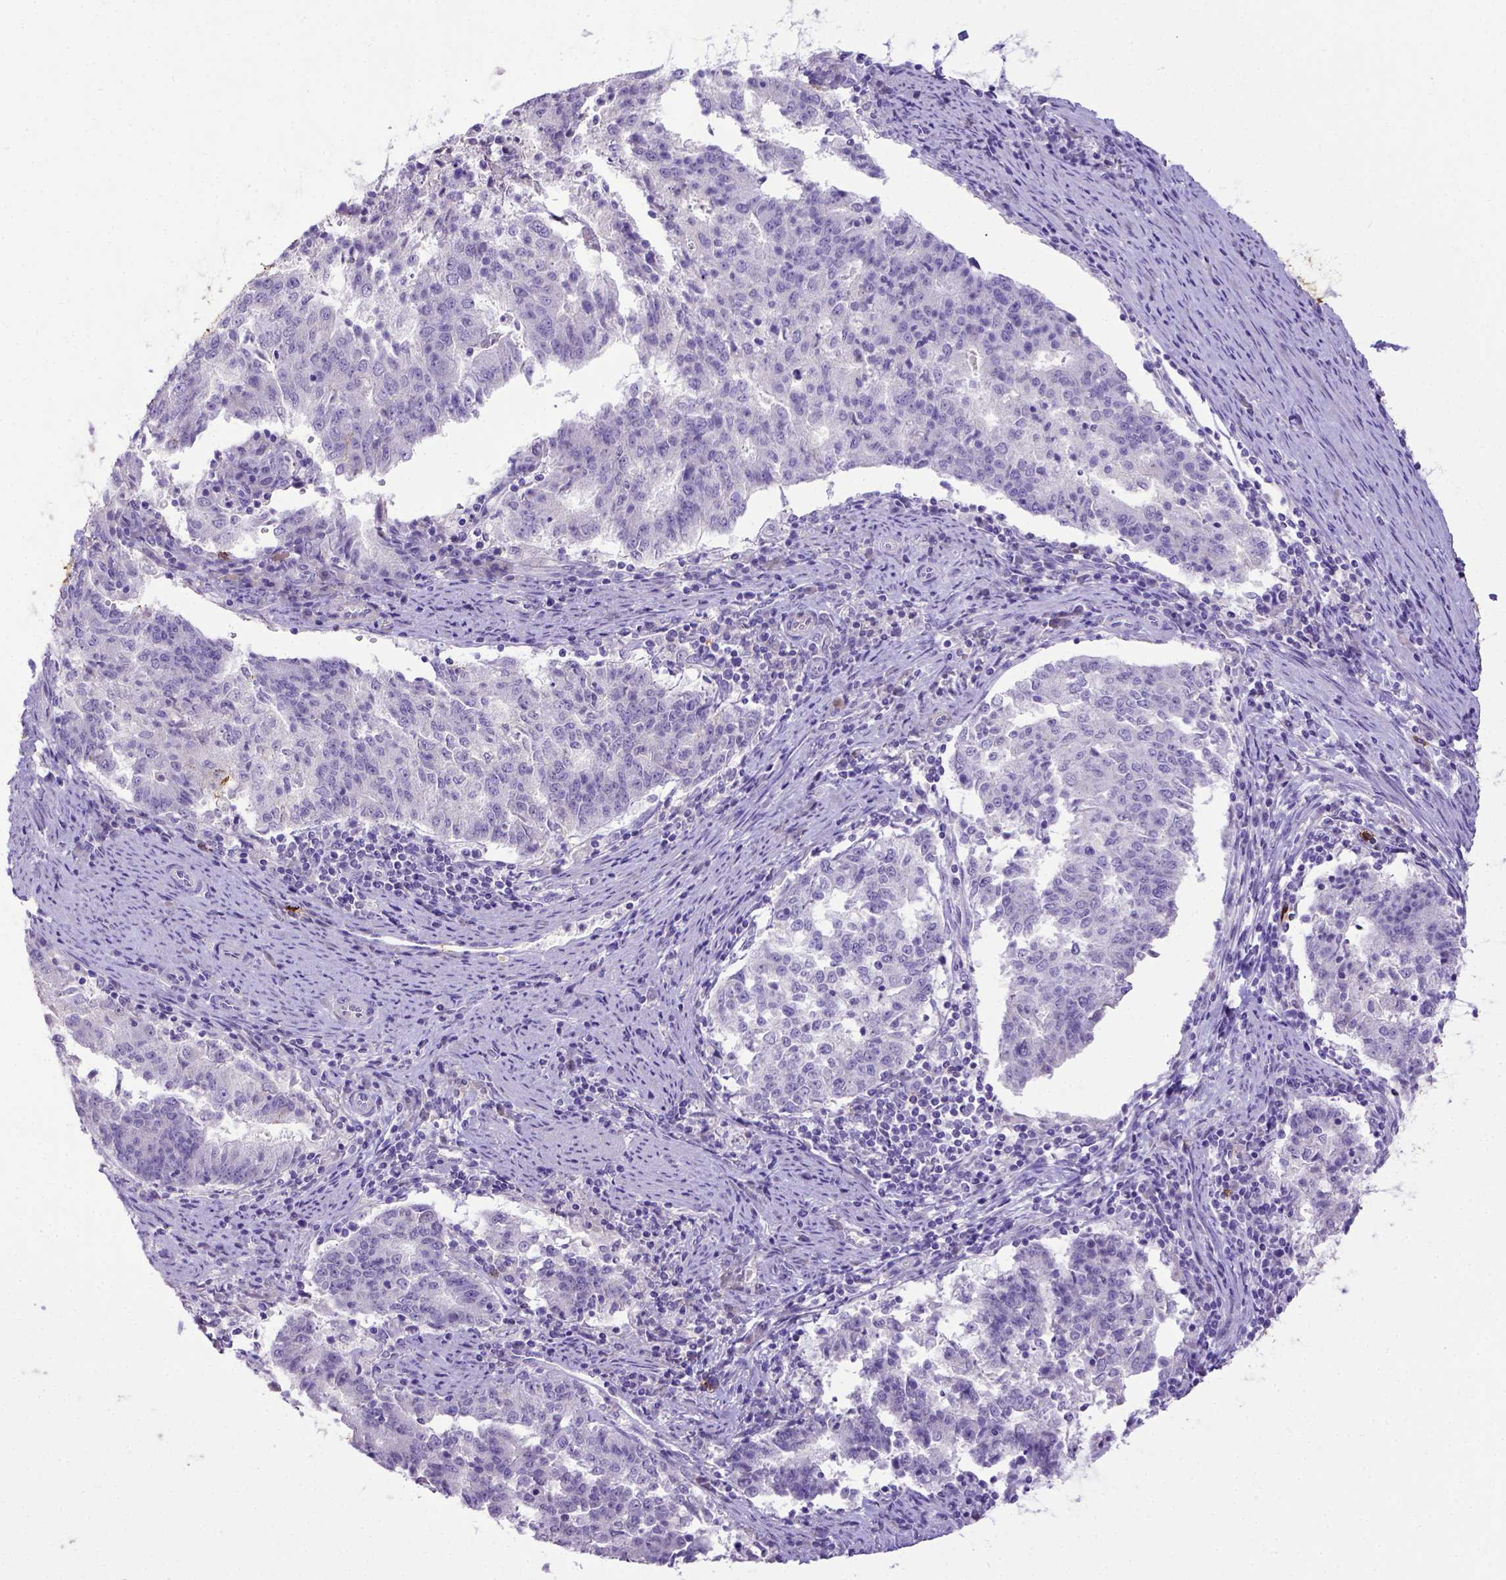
{"staining": {"intensity": "negative", "quantity": "none", "location": "none"}, "tissue": "endometrial cancer", "cell_type": "Tumor cells", "image_type": "cancer", "snomed": [{"axis": "morphology", "description": "Adenocarcinoma, NOS"}, {"axis": "topography", "description": "Endometrium"}], "caption": "Tumor cells show no significant protein expression in endometrial adenocarcinoma.", "gene": "B3GAT1", "patient": {"sex": "female", "age": 82}}